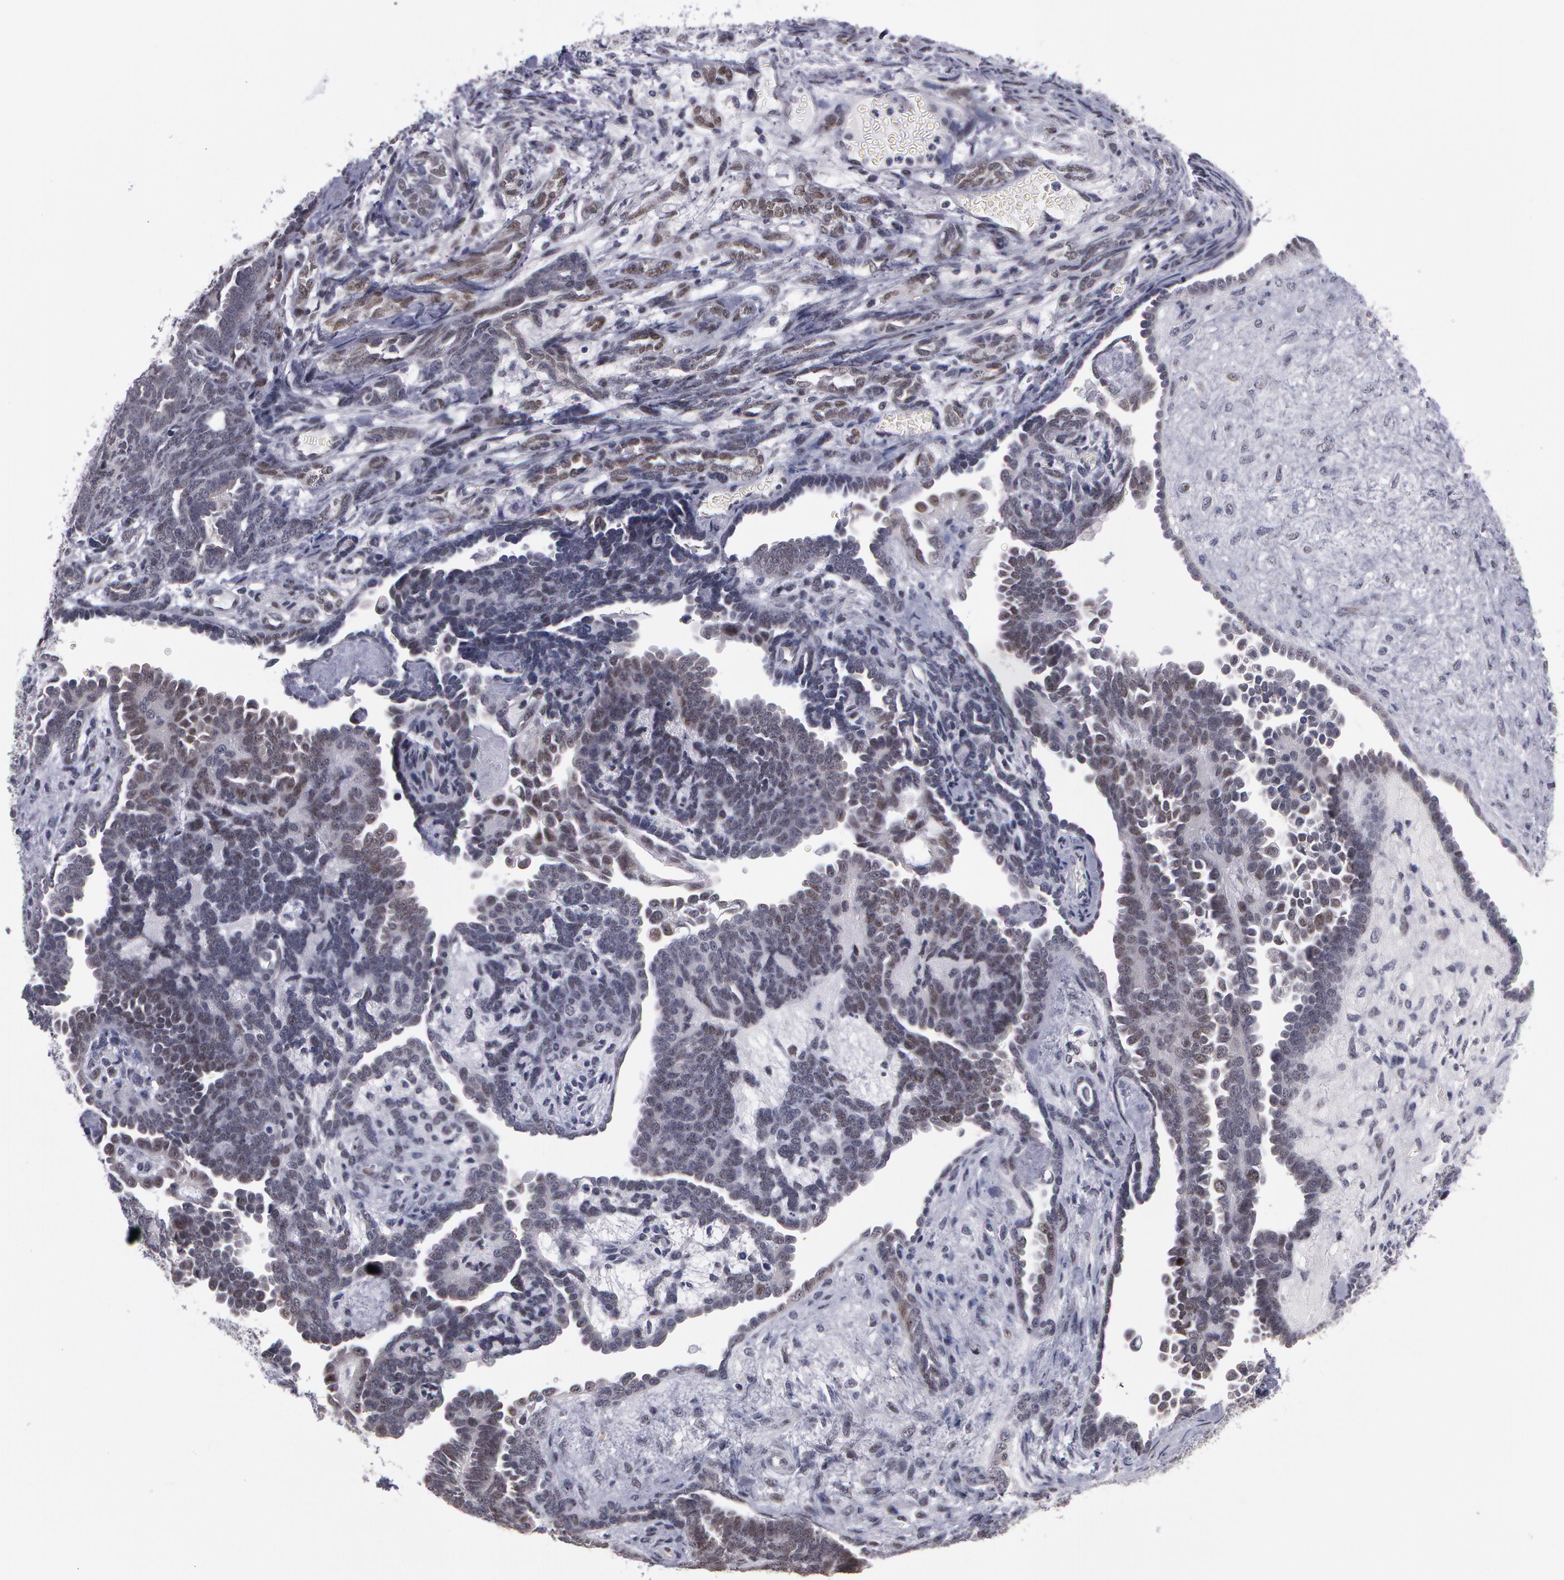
{"staining": {"intensity": "weak", "quantity": "<25%", "location": "nuclear"}, "tissue": "endometrial cancer", "cell_type": "Tumor cells", "image_type": "cancer", "snomed": [{"axis": "morphology", "description": "Neoplasm, malignant, NOS"}, {"axis": "topography", "description": "Endometrium"}], "caption": "Protein analysis of malignant neoplasm (endometrial) reveals no significant staining in tumor cells. The staining was performed using DAB (3,3'-diaminobenzidine) to visualize the protein expression in brown, while the nuclei were stained in blue with hematoxylin (Magnification: 20x).", "gene": "PRICKLE1", "patient": {"sex": "female", "age": 74}}